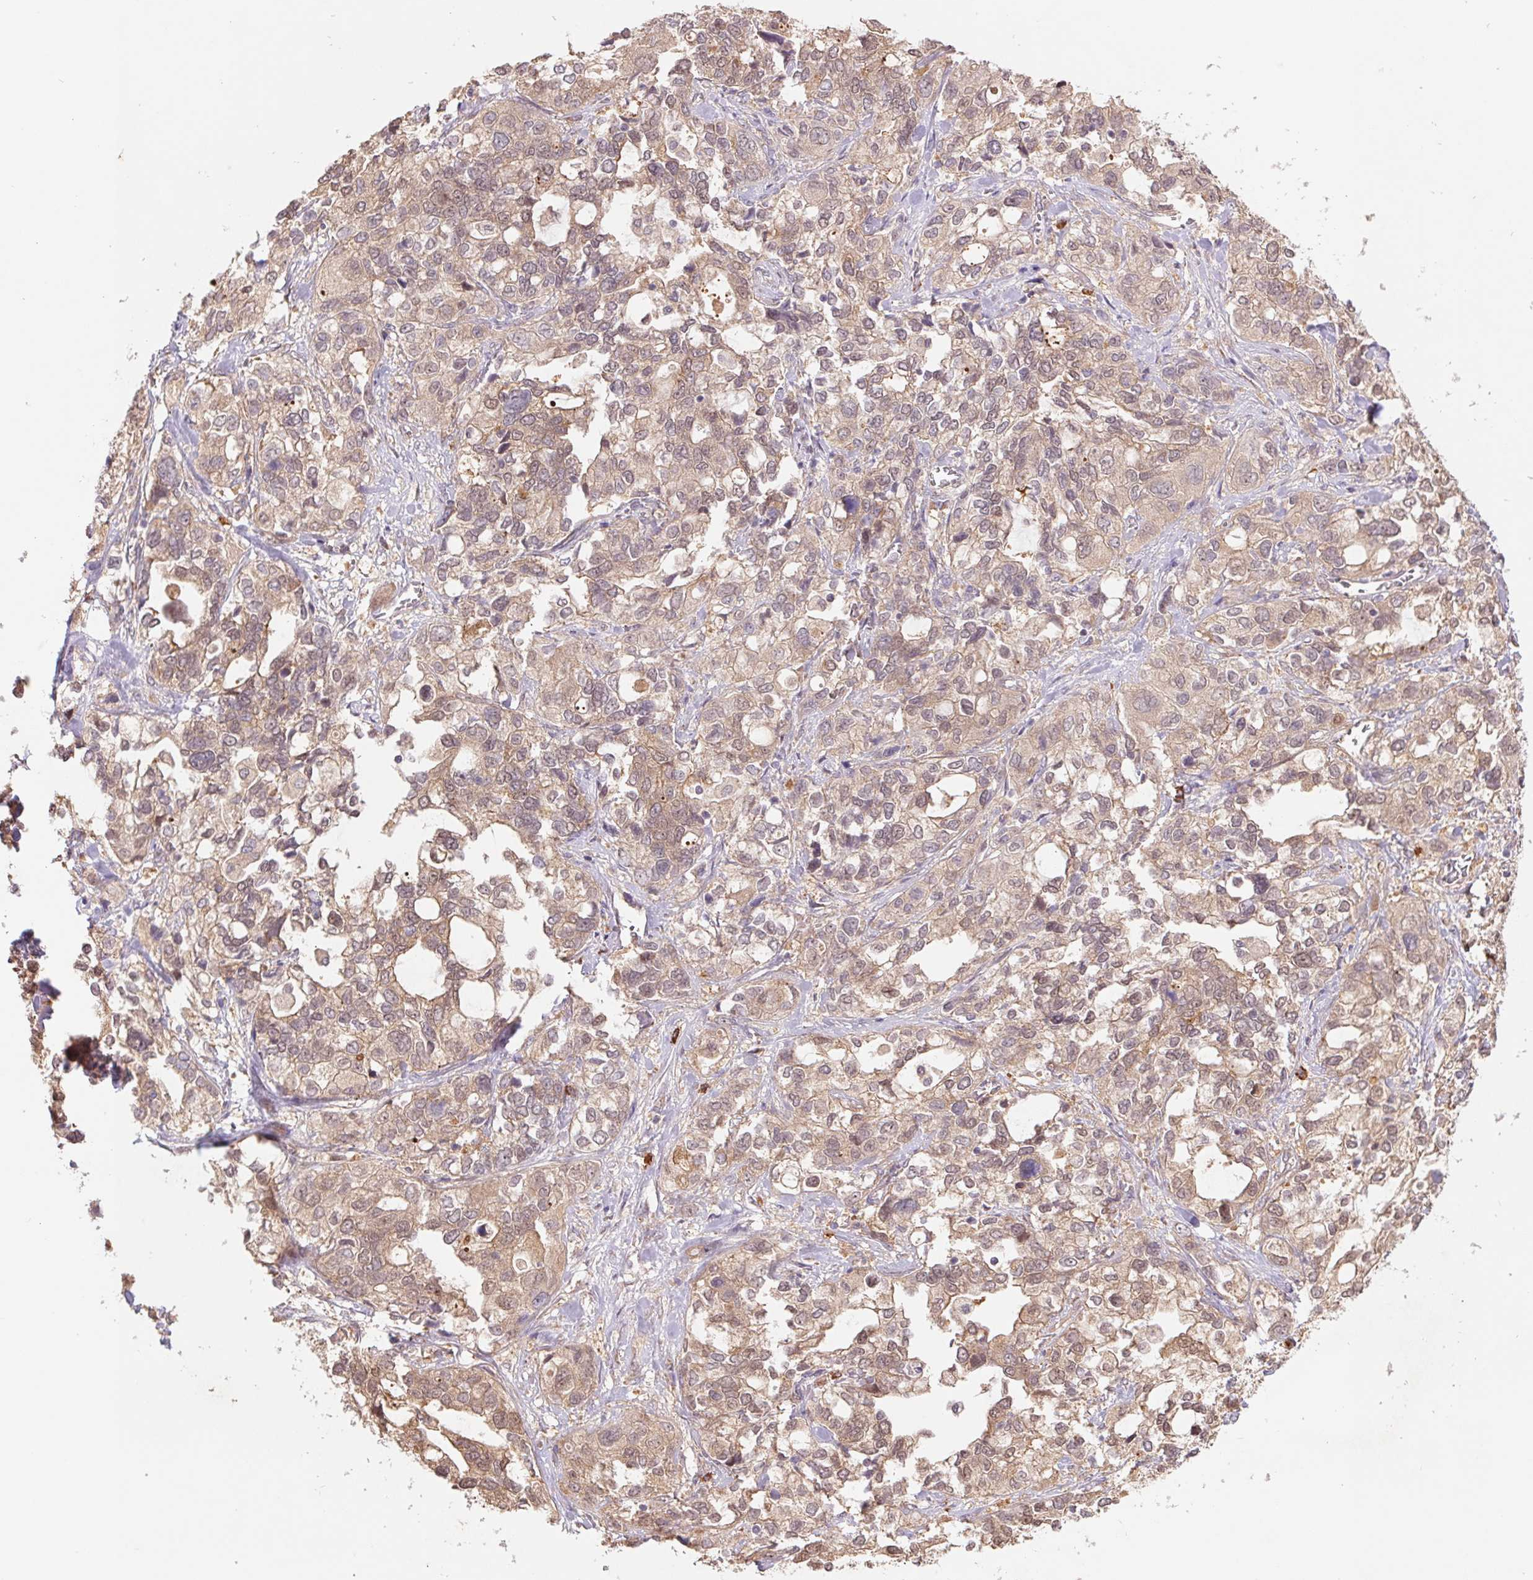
{"staining": {"intensity": "weak", "quantity": "25%-75%", "location": "cytoplasmic/membranous,nuclear"}, "tissue": "stomach cancer", "cell_type": "Tumor cells", "image_type": "cancer", "snomed": [{"axis": "morphology", "description": "Adenocarcinoma, NOS"}, {"axis": "topography", "description": "Stomach, upper"}], "caption": "This micrograph shows immunohistochemistry staining of stomach cancer (adenocarcinoma), with low weak cytoplasmic/membranous and nuclear staining in approximately 25%-75% of tumor cells.", "gene": "RRM1", "patient": {"sex": "female", "age": 81}}